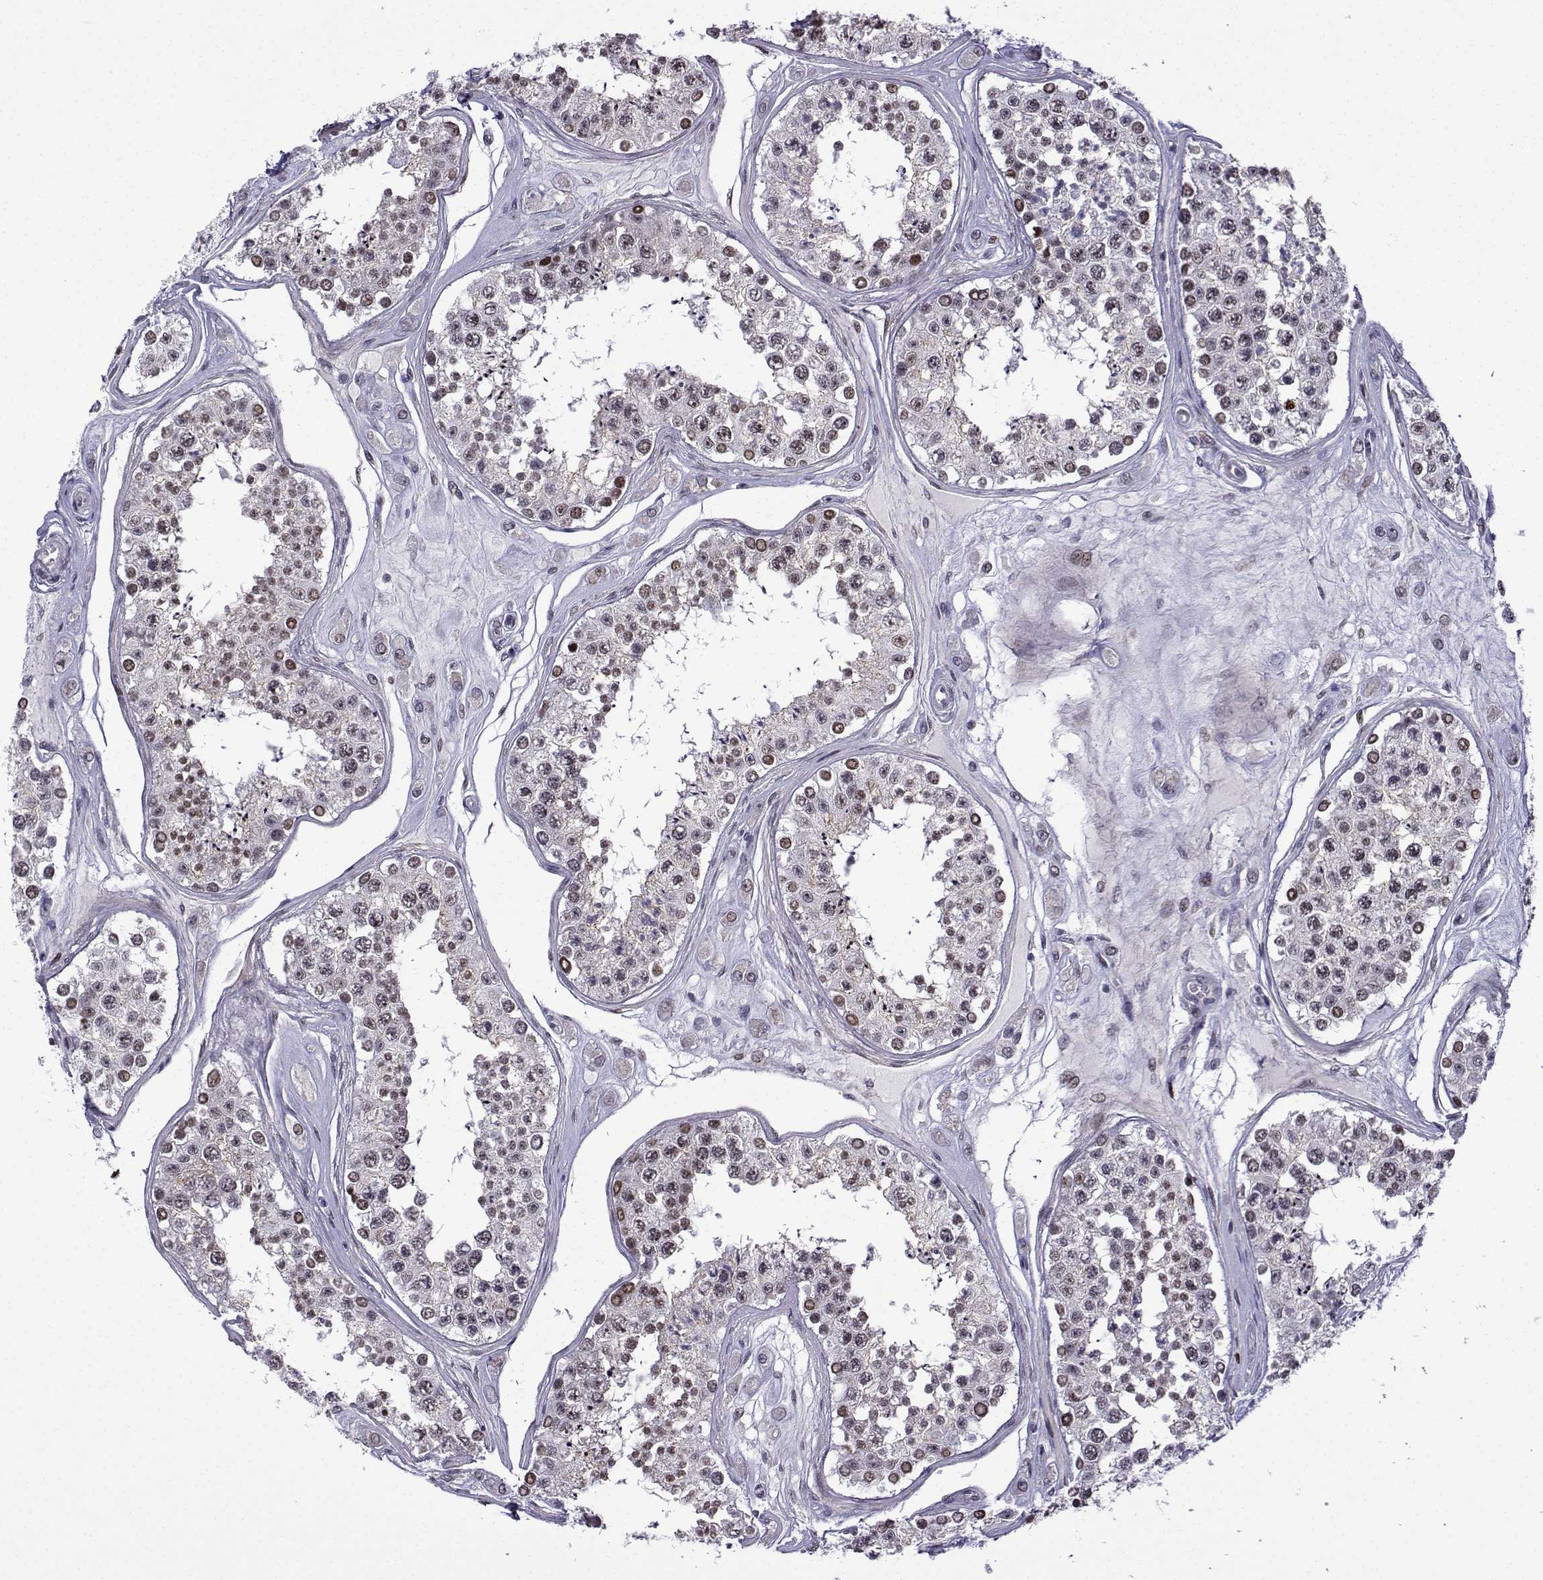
{"staining": {"intensity": "moderate", "quantity": "<25%", "location": "nuclear"}, "tissue": "testis", "cell_type": "Cells in seminiferous ducts", "image_type": "normal", "snomed": [{"axis": "morphology", "description": "Normal tissue, NOS"}, {"axis": "topography", "description": "Testis"}], "caption": "Immunohistochemical staining of benign human testis shows <25% levels of moderate nuclear protein staining in approximately <25% of cells in seminiferous ducts. (IHC, brightfield microscopy, high magnification).", "gene": "FGF3", "patient": {"sex": "male", "age": 25}}